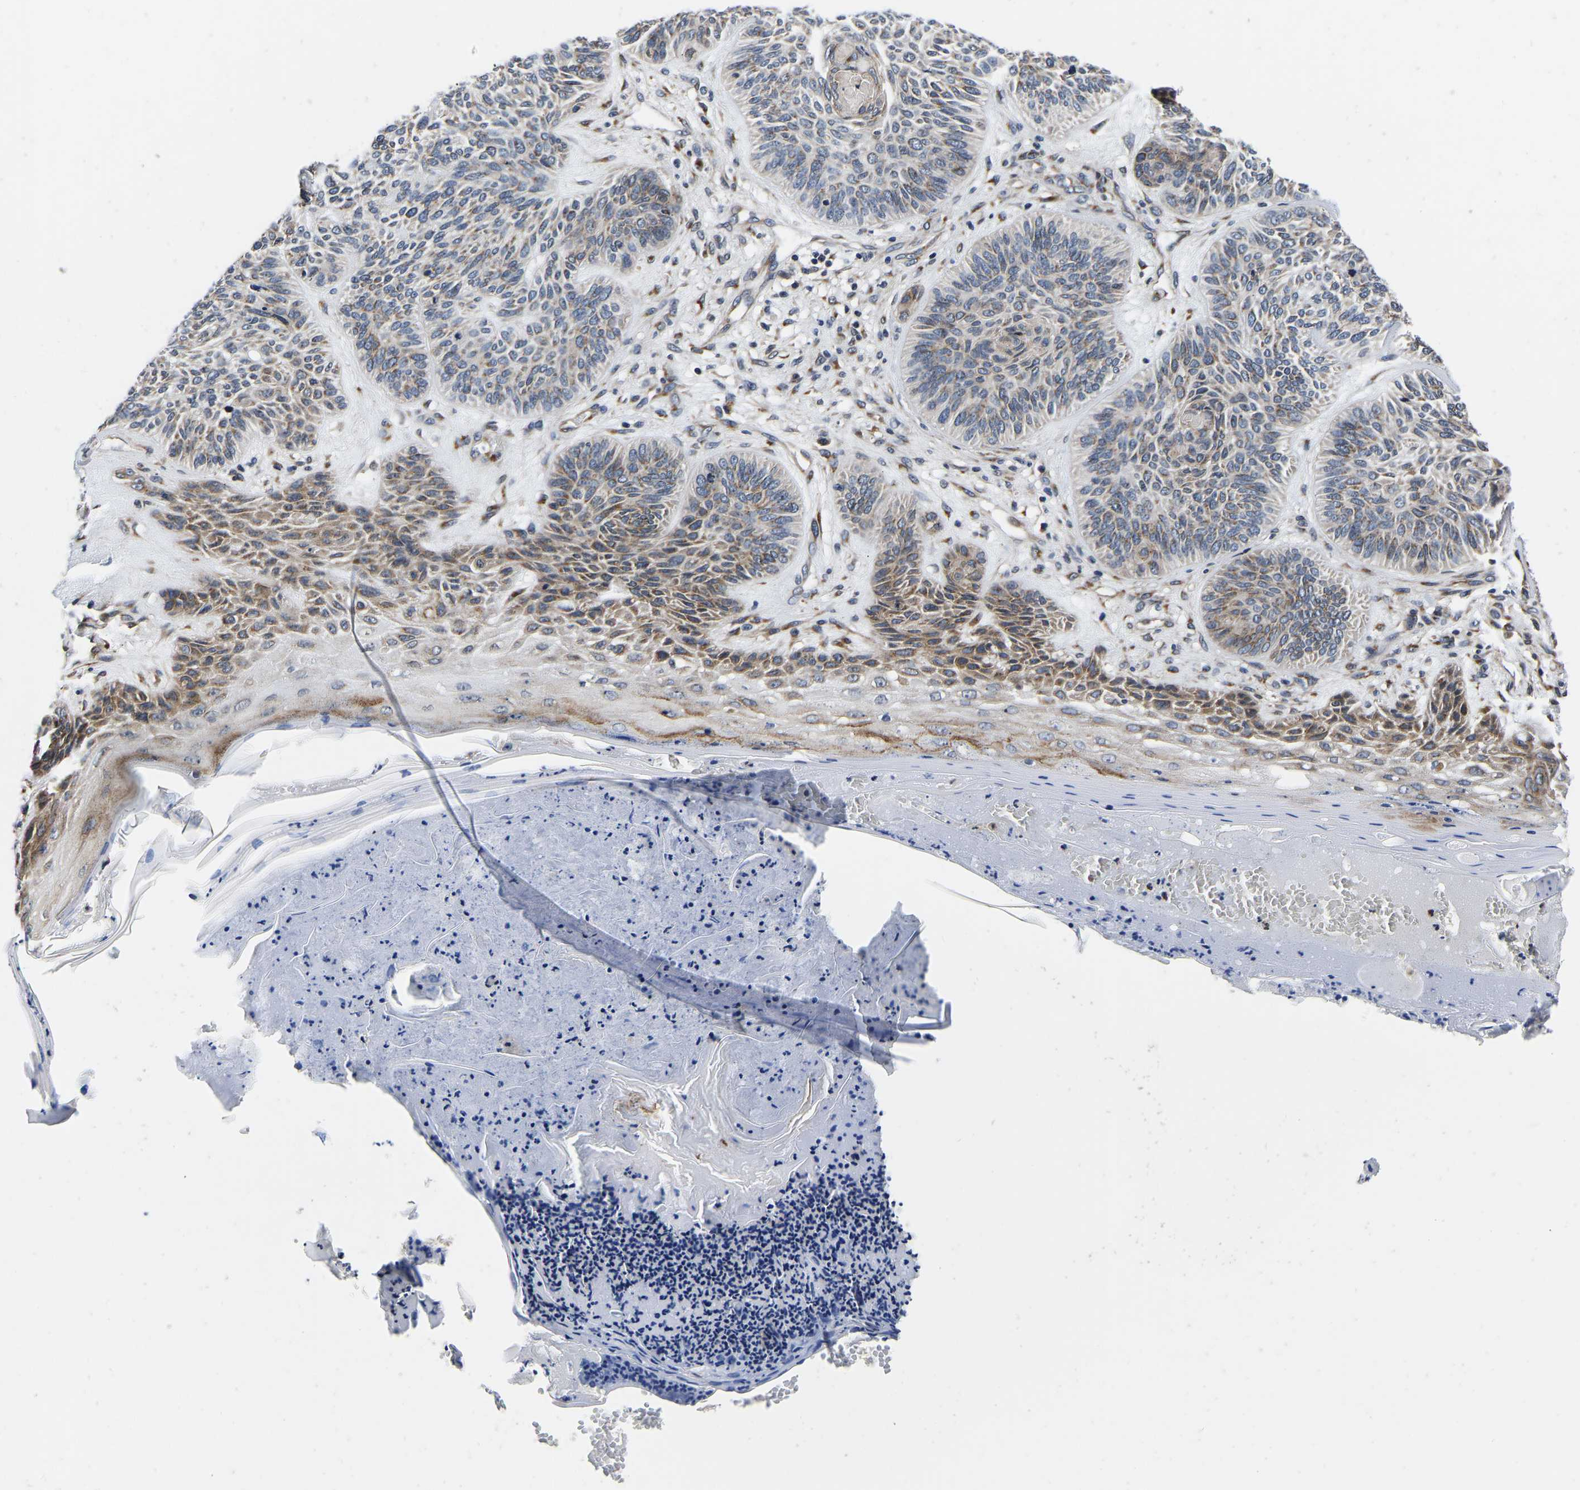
{"staining": {"intensity": "moderate", "quantity": ">75%", "location": "cytoplasmic/membranous"}, "tissue": "skin cancer", "cell_type": "Tumor cells", "image_type": "cancer", "snomed": [{"axis": "morphology", "description": "Basal cell carcinoma"}, {"axis": "topography", "description": "Skin"}], "caption": "Brown immunohistochemical staining in human skin basal cell carcinoma reveals moderate cytoplasmic/membranous staining in about >75% of tumor cells. (brown staining indicates protein expression, while blue staining denotes nuclei).", "gene": "RABAC1", "patient": {"sex": "male", "age": 55}}